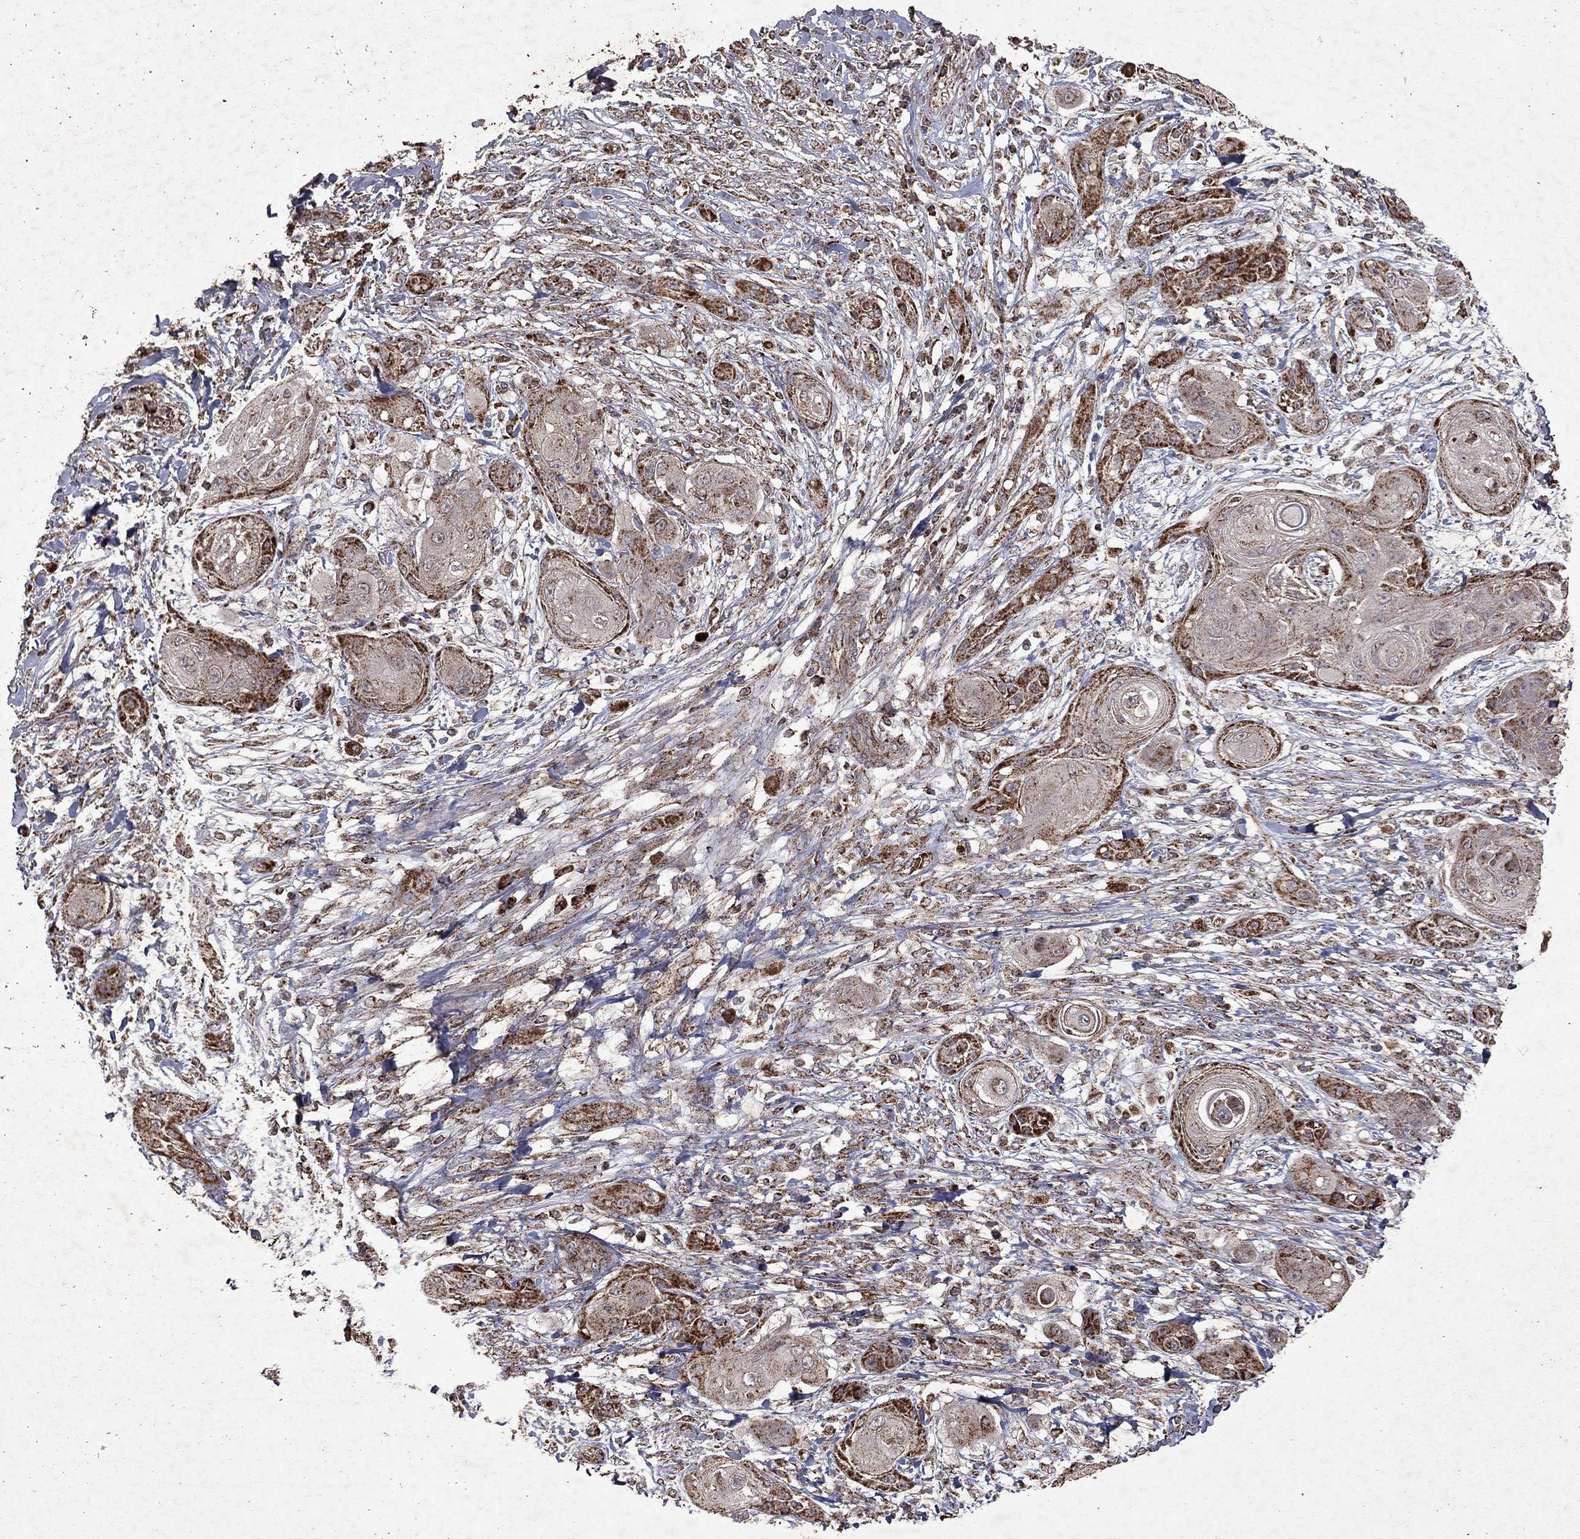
{"staining": {"intensity": "strong", "quantity": "<25%", "location": "cytoplasmic/membranous"}, "tissue": "skin cancer", "cell_type": "Tumor cells", "image_type": "cancer", "snomed": [{"axis": "morphology", "description": "Squamous cell carcinoma, NOS"}, {"axis": "topography", "description": "Skin"}], "caption": "Immunohistochemical staining of human squamous cell carcinoma (skin) displays medium levels of strong cytoplasmic/membranous protein positivity in approximately <25% of tumor cells.", "gene": "PYROXD2", "patient": {"sex": "male", "age": 62}}